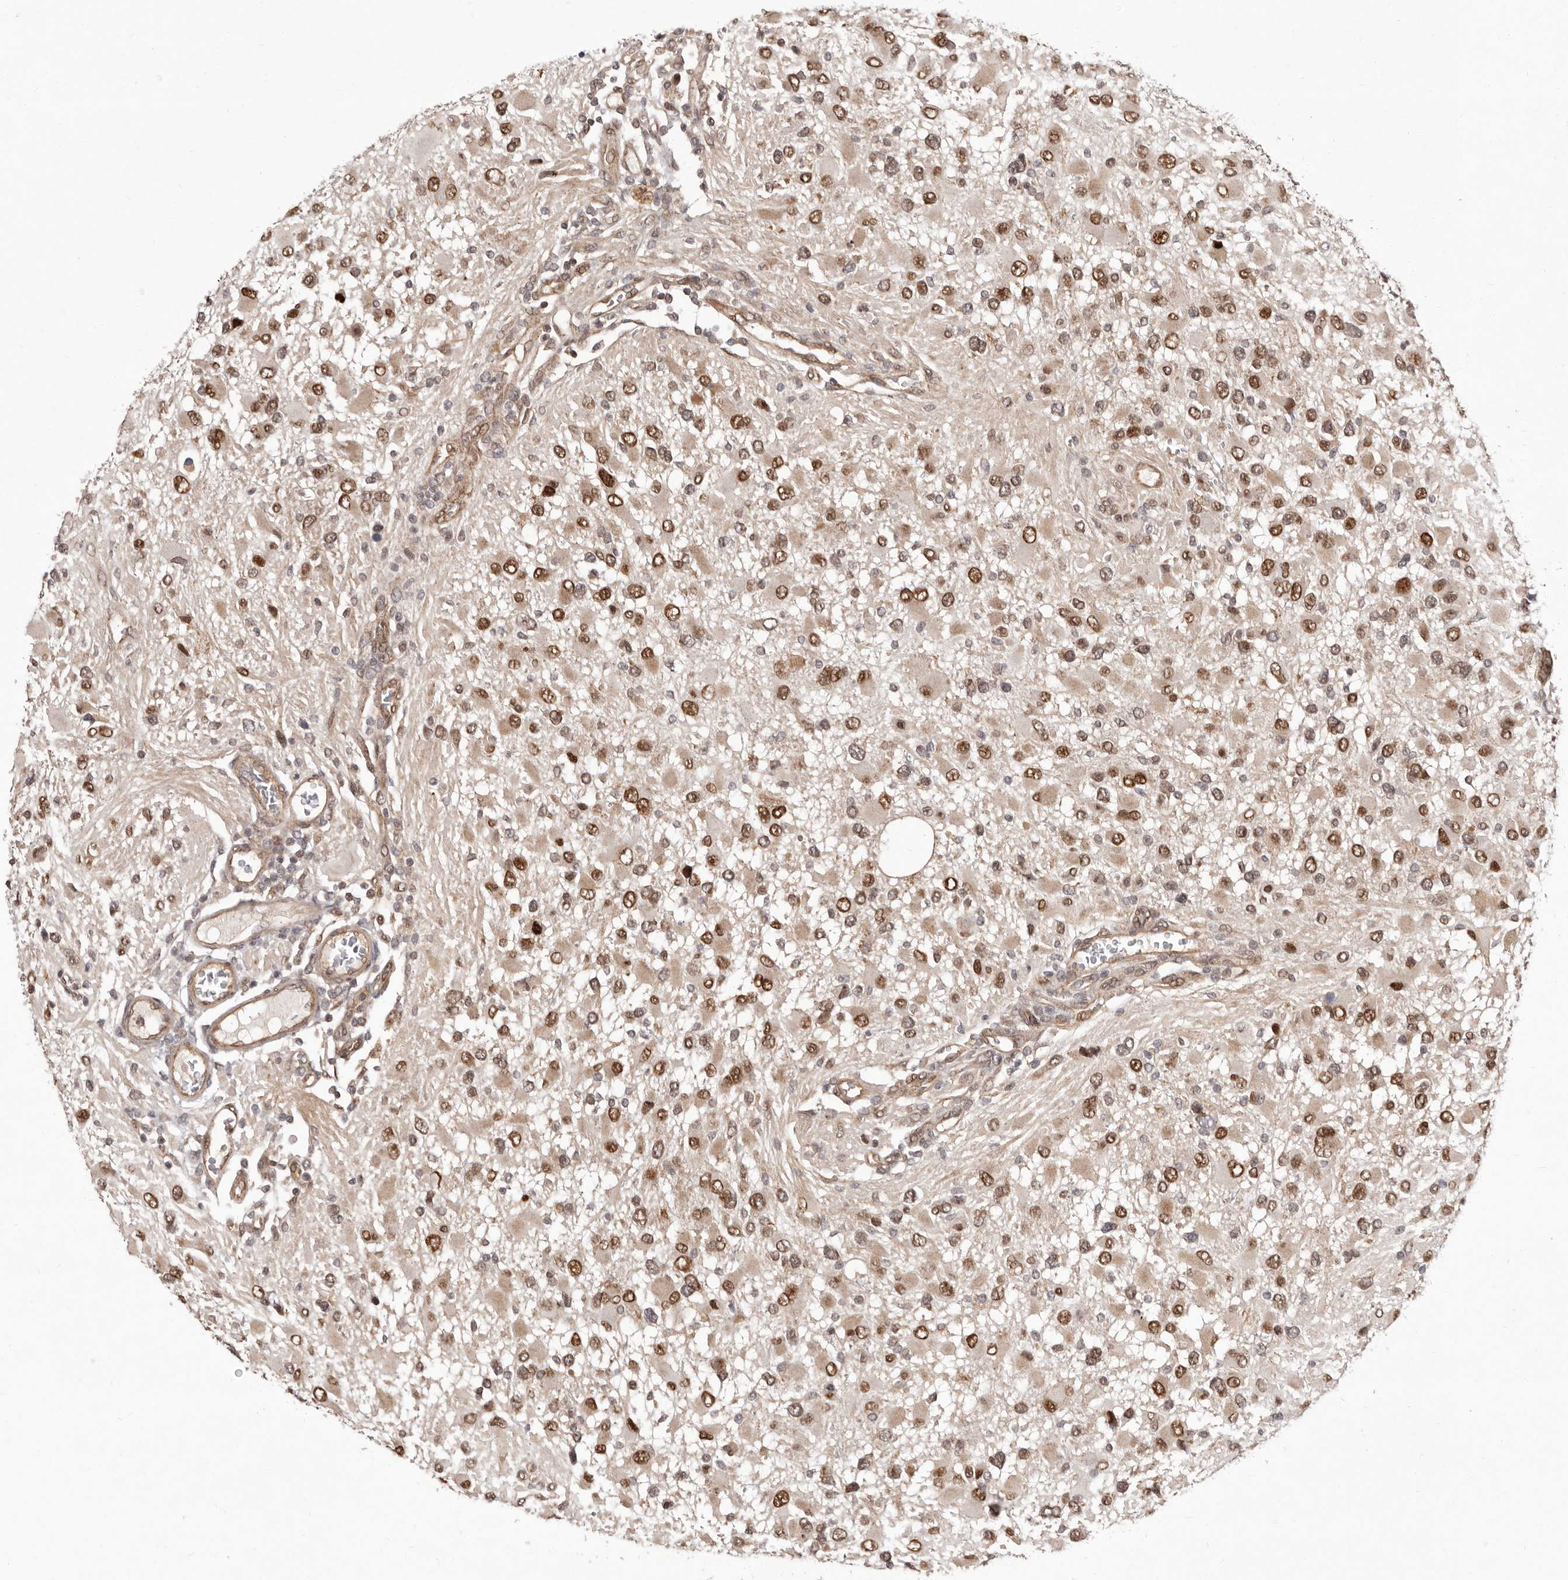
{"staining": {"intensity": "moderate", "quantity": ">75%", "location": "nuclear"}, "tissue": "glioma", "cell_type": "Tumor cells", "image_type": "cancer", "snomed": [{"axis": "morphology", "description": "Glioma, malignant, High grade"}, {"axis": "topography", "description": "Brain"}], "caption": "An image showing moderate nuclear staining in about >75% of tumor cells in glioma, as visualized by brown immunohistochemical staining.", "gene": "GLRX3", "patient": {"sex": "male", "age": 53}}